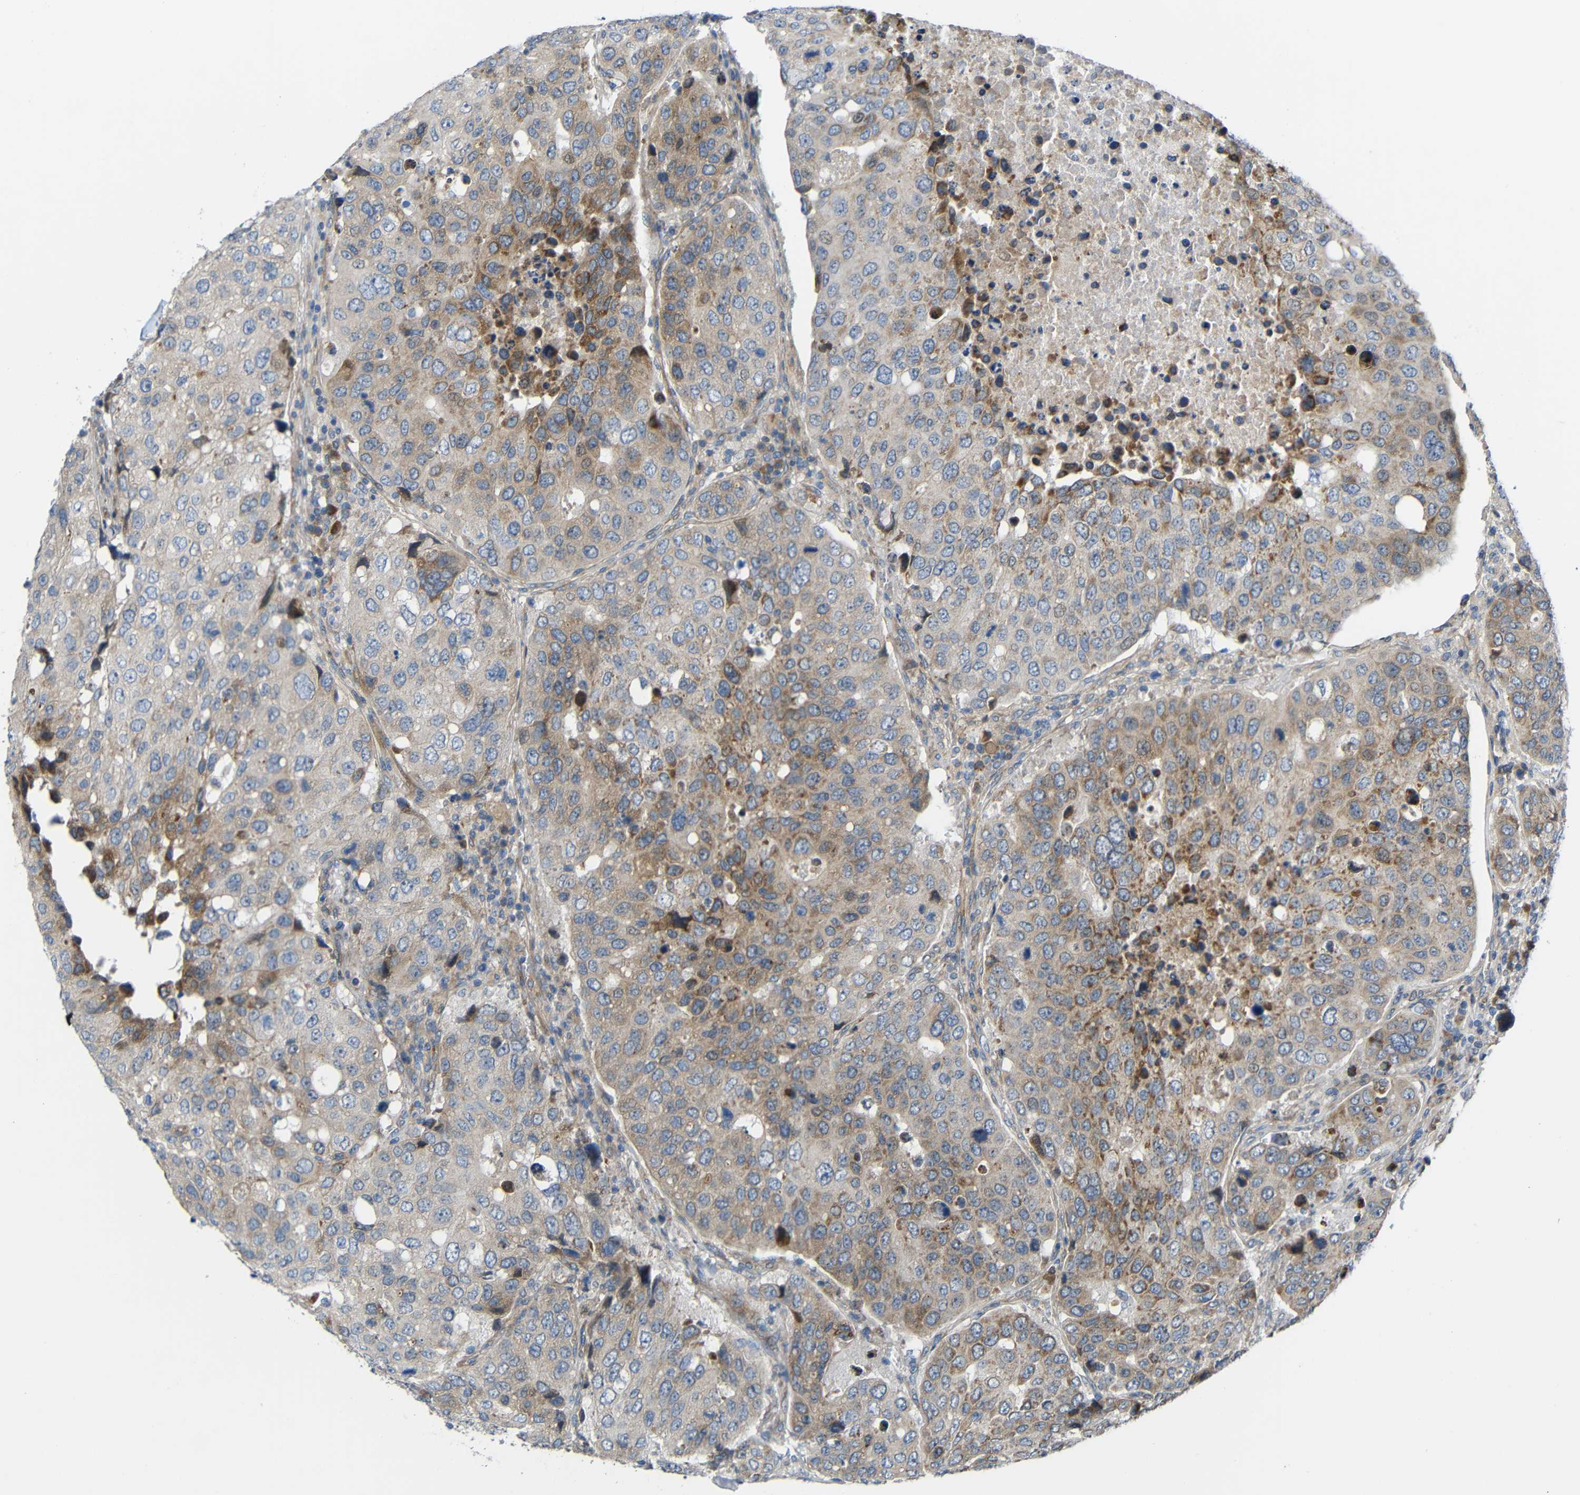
{"staining": {"intensity": "weak", "quantity": "<25%", "location": "cytoplasmic/membranous"}, "tissue": "urothelial cancer", "cell_type": "Tumor cells", "image_type": "cancer", "snomed": [{"axis": "morphology", "description": "Urothelial carcinoma, High grade"}, {"axis": "topography", "description": "Lymph node"}, {"axis": "topography", "description": "Urinary bladder"}], "caption": "Immunohistochemistry (IHC) image of human urothelial carcinoma (high-grade) stained for a protein (brown), which displays no expression in tumor cells.", "gene": "TMEM25", "patient": {"sex": "male", "age": 51}}